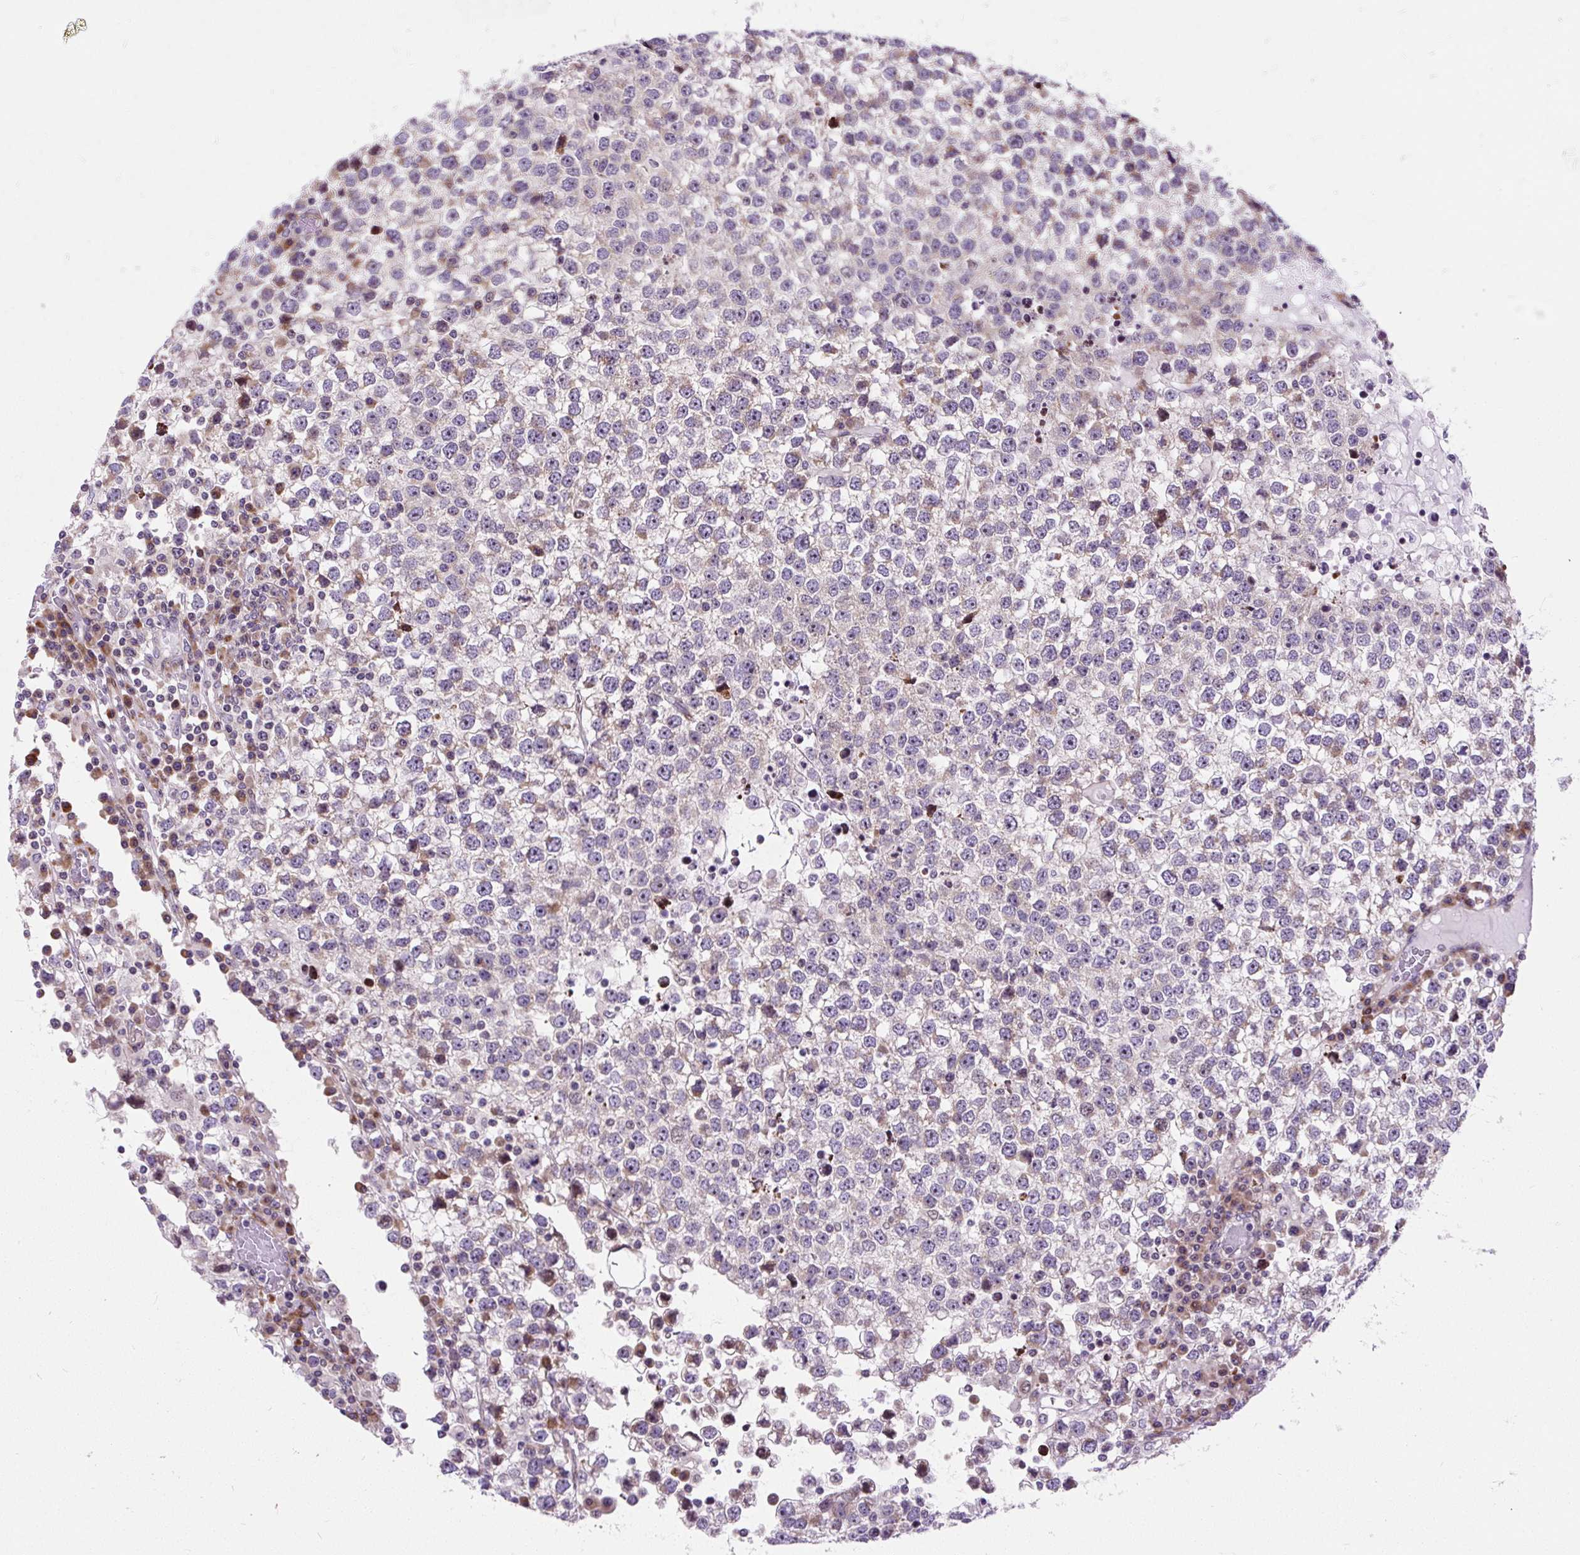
{"staining": {"intensity": "negative", "quantity": "none", "location": "none"}, "tissue": "testis cancer", "cell_type": "Tumor cells", "image_type": "cancer", "snomed": [{"axis": "morphology", "description": "Seminoma, NOS"}, {"axis": "topography", "description": "Testis"}], "caption": "Tumor cells are negative for brown protein staining in testis cancer. (Brightfield microscopy of DAB (3,3'-diaminobenzidine) immunohistochemistry (IHC) at high magnification).", "gene": "CISD3", "patient": {"sex": "male", "age": 65}}